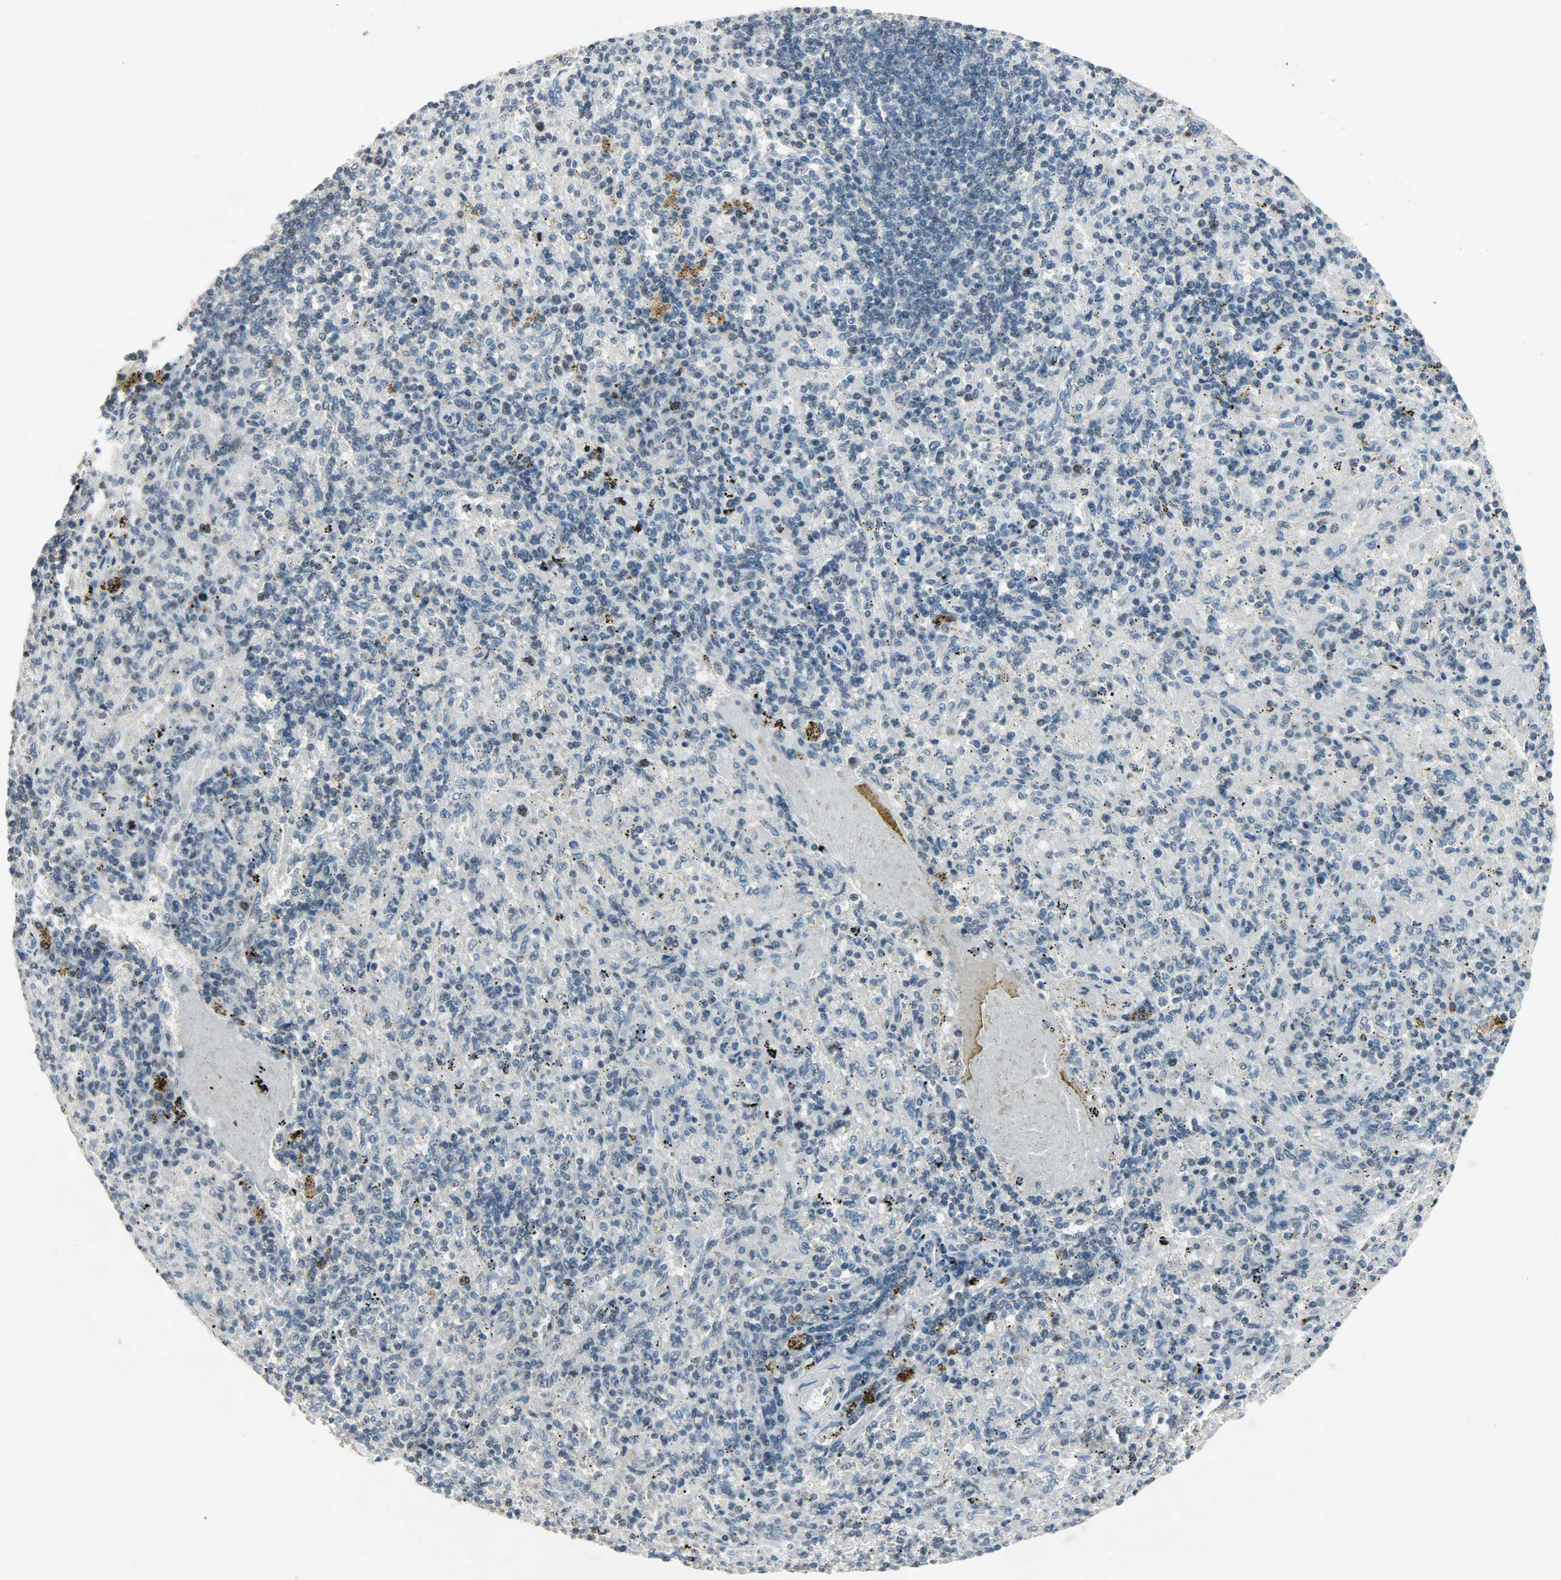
{"staining": {"intensity": "weak", "quantity": "<25%", "location": "nuclear"}, "tissue": "spleen", "cell_type": "Cells in red pulp", "image_type": "normal", "snomed": [{"axis": "morphology", "description": "Normal tissue, NOS"}, {"axis": "topography", "description": "Spleen"}], "caption": "This is an immunohistochemistry histopathology image of benign spleen. There is no expression in cells in red pulp.", "gene": "AURKB", "patient": {"sex": "female", "age": 43}}